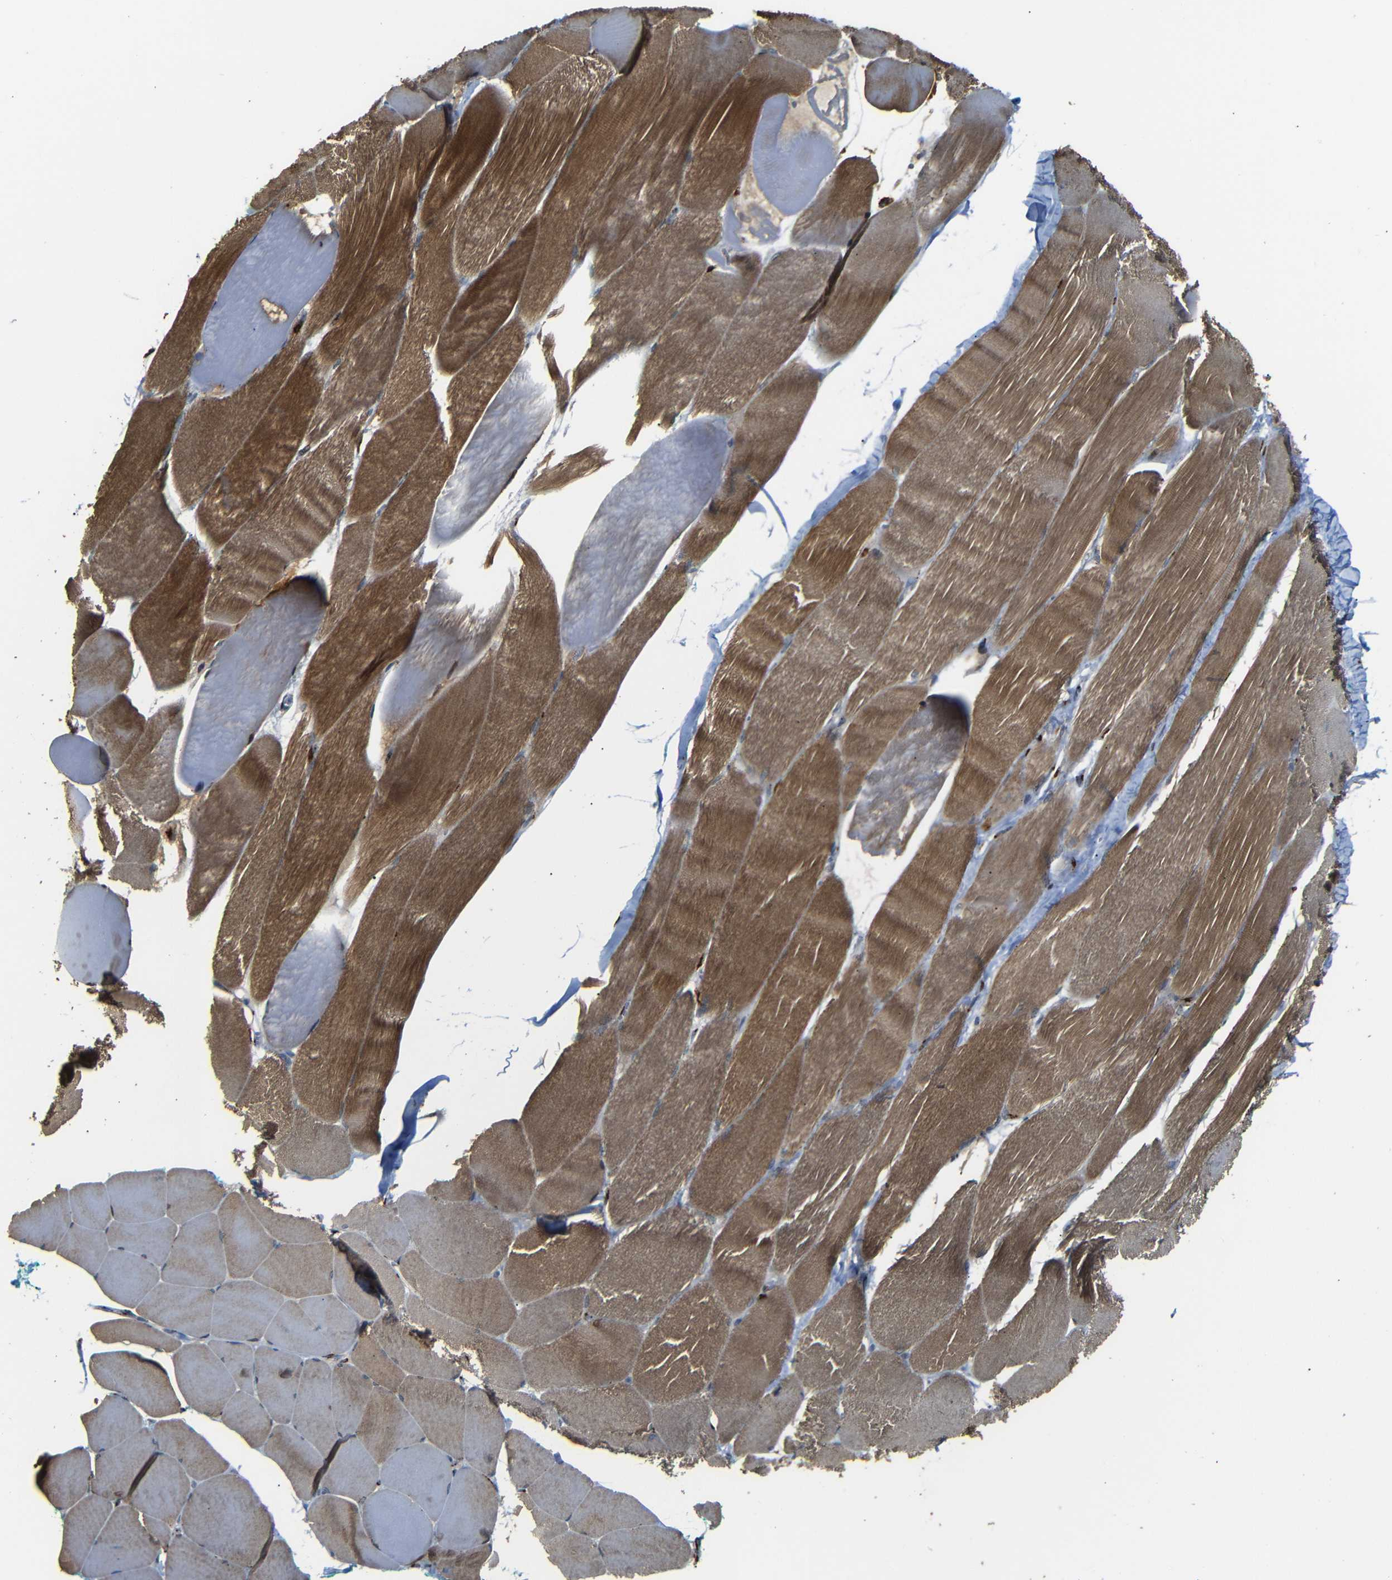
{"staining": {"intensity": "strong", "quantity": "25%-75%", "location": "cytoplasmic/membranous"}, "tissue": "skeletal muscle", "cell_type": "Myocytes", "image_type": "normal", "snomed": [{"axis": "morphology", "description": "Normal tissue, NOS"}, {"axis": "morphology", "description": "Squamous cell carcinoma, NOS"}, {"axis": "topography", "description": "Skeletal muscle"}], "caption": "Brown immunohistochemical staining in benign skeletal muscle reveals strong cytoplasmic/membranous expression in about 25%-75% of myocytes.", "gene": "TGOLN2", "patient": {"sex": "male", "age": 51}}